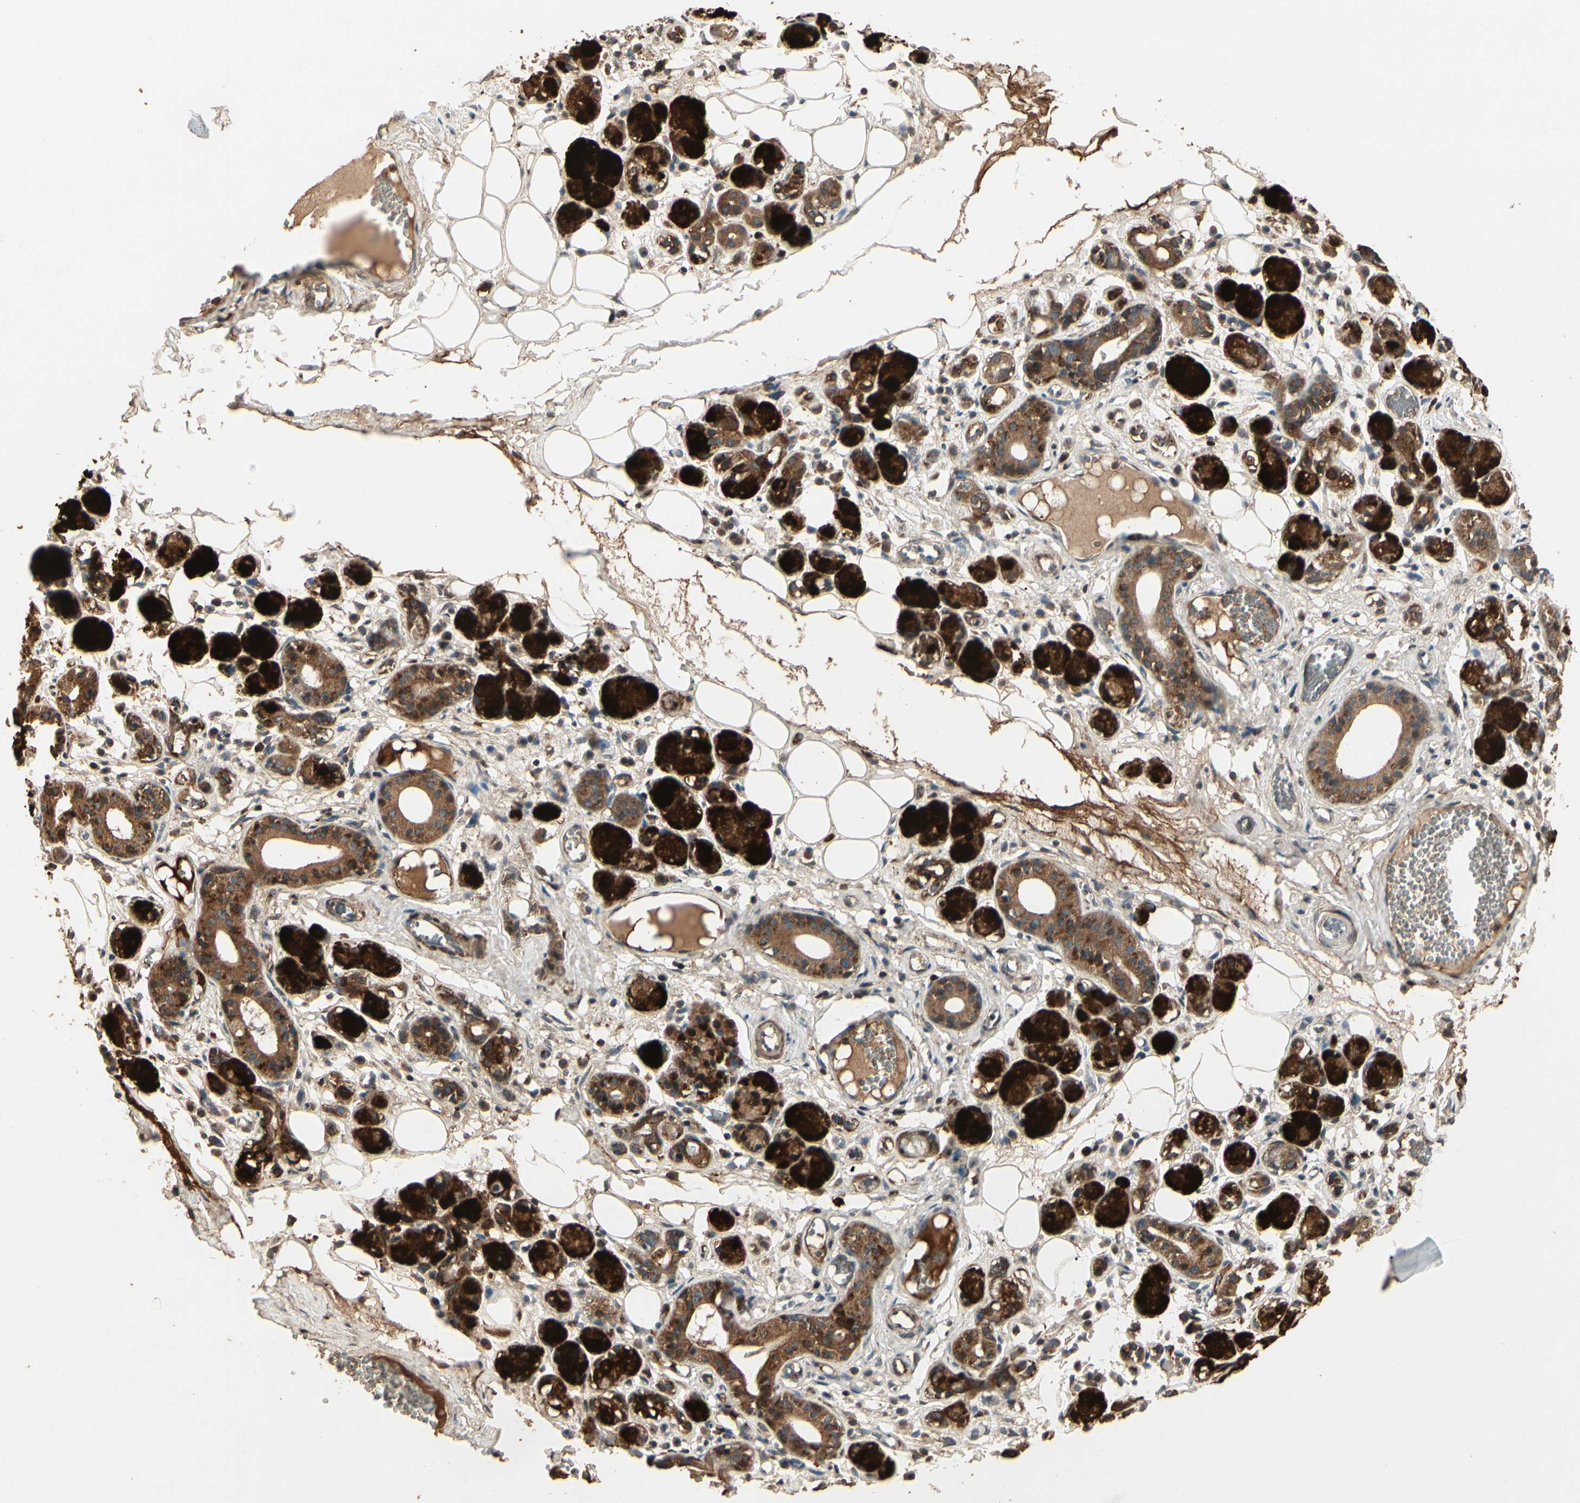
{"staining": {"intensity": "weak", "quantity": "25%-75%", "location": "cytoplasmic/membranous"}, "tissue": "adipose tissue", "cell_type": "Adipocytes", "image_type": "normal", "snomed": [{"axis": "morphology", "description": "Normal tissue, NOS"}, {"axis": "morphology", "description": "Inflammation, NOS"}, {"axis": "topography", "description": "Vascular tissue"}, {"axis": "topography", "description": "Salivary gland"}], "caption": "The image exhibits staining of normal adipose tissue, revealing weak cytoplasmic/membranous protein staining (brown color) within adipocytes. The staining was performed using DAB (3,3'-diaminobenzidine) to visualize the protein expression in brown, while the nuclei were stained in blue with hematoxylin (Magnification: 20x).", "gene": "CCT7", "patient": {"sex": "female", "age": 75}}